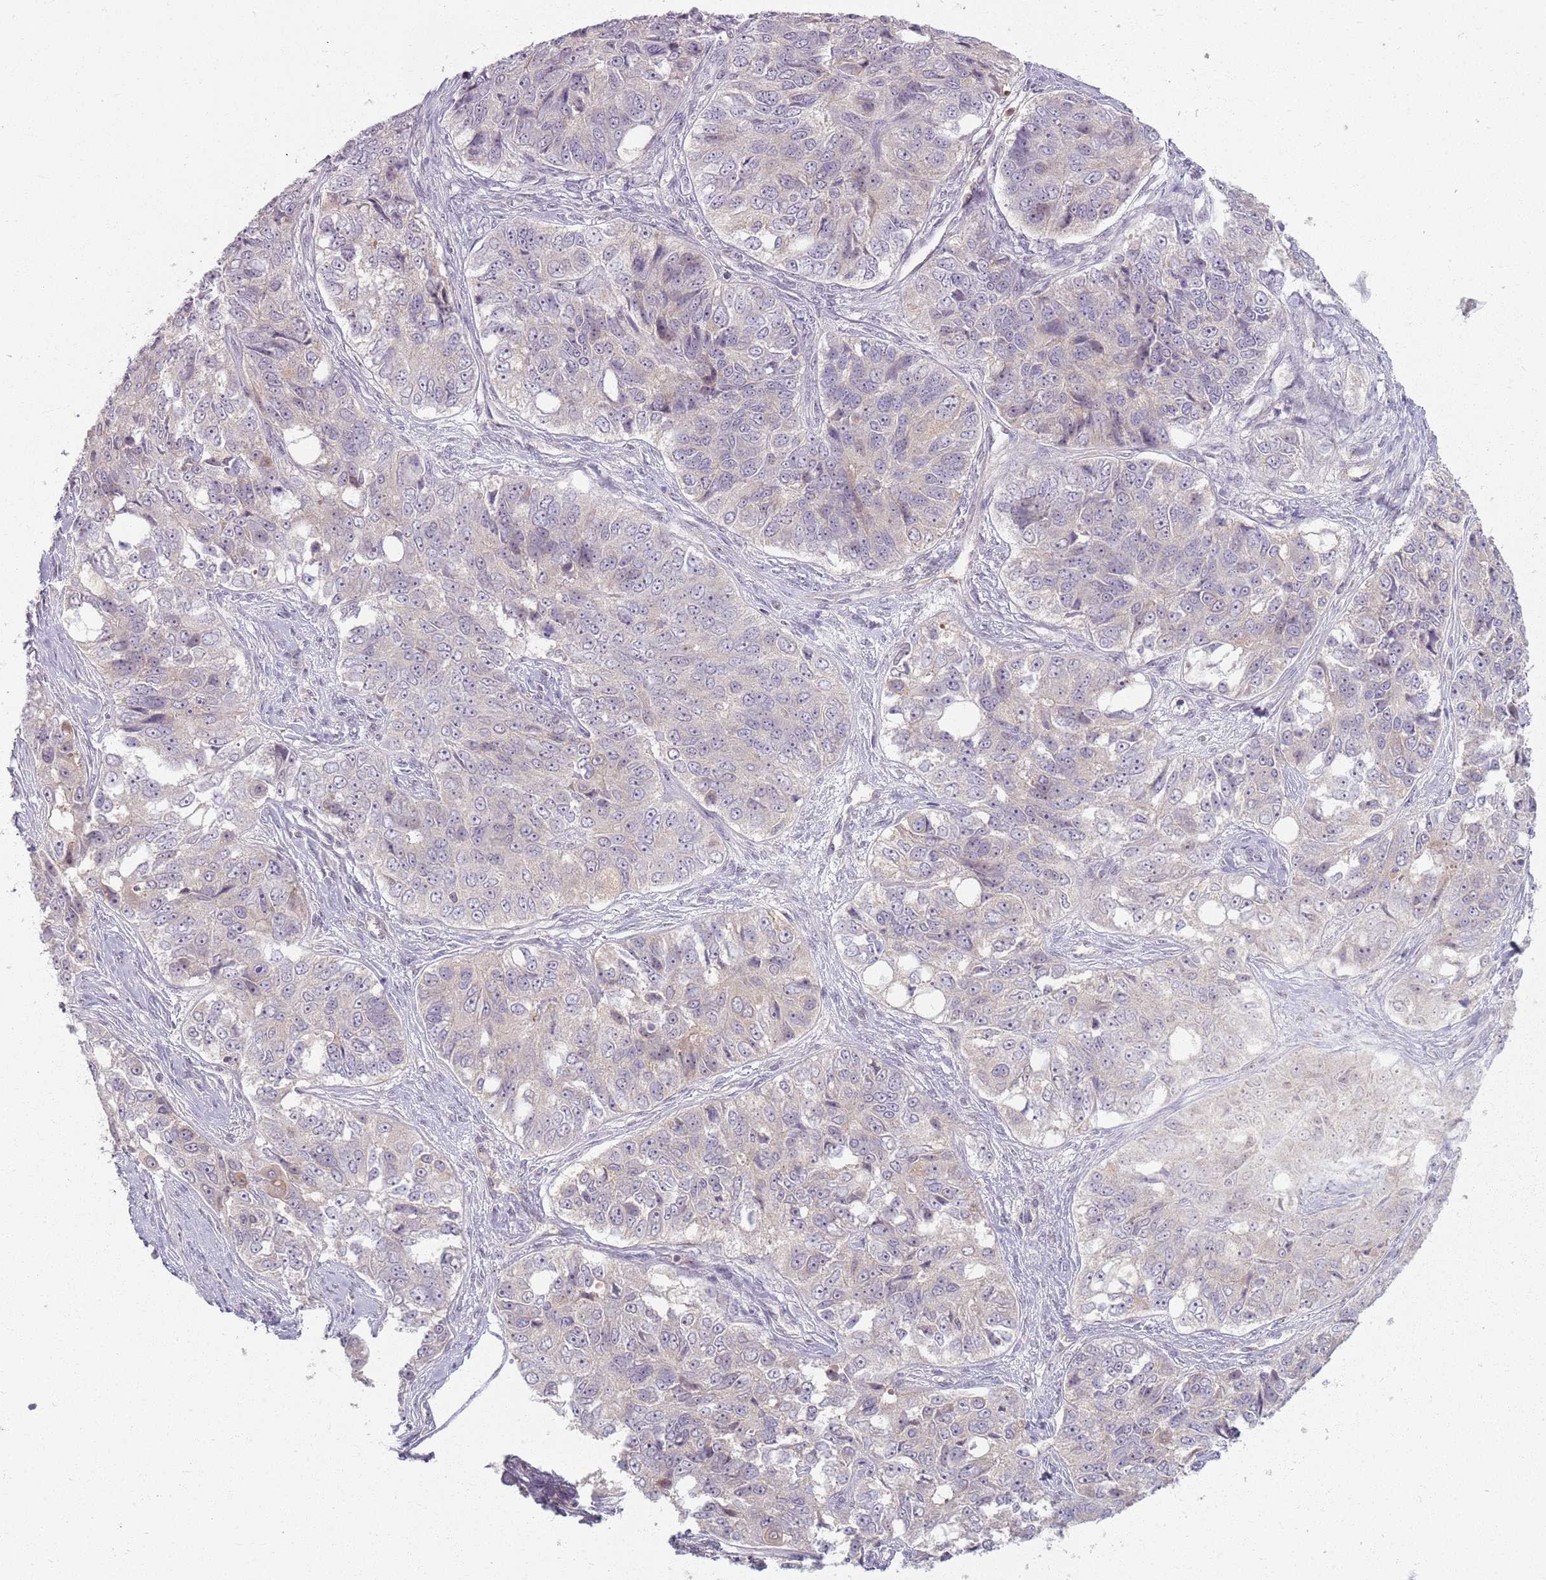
{"staining": {"intensity": "negative", "quantity": "none", "location": "none"}, "tissue": "ovarian cancer", "cell_type": "Tumor cells", "image_type": "cancer", "snomed": [{"axis": "morphology", "description": "Carcinoma, endometroid"}, {"axis": "topography", "description": "Ovary"}], "caption": "IHC of endometroid carcinoma (ovarian) displays no positivity in tumor cells. (Brightfield microscopy of DAB IHC at high magnification).", "gene": "ZDHHC2", "patient": {"sex": "female", "age": 51}}